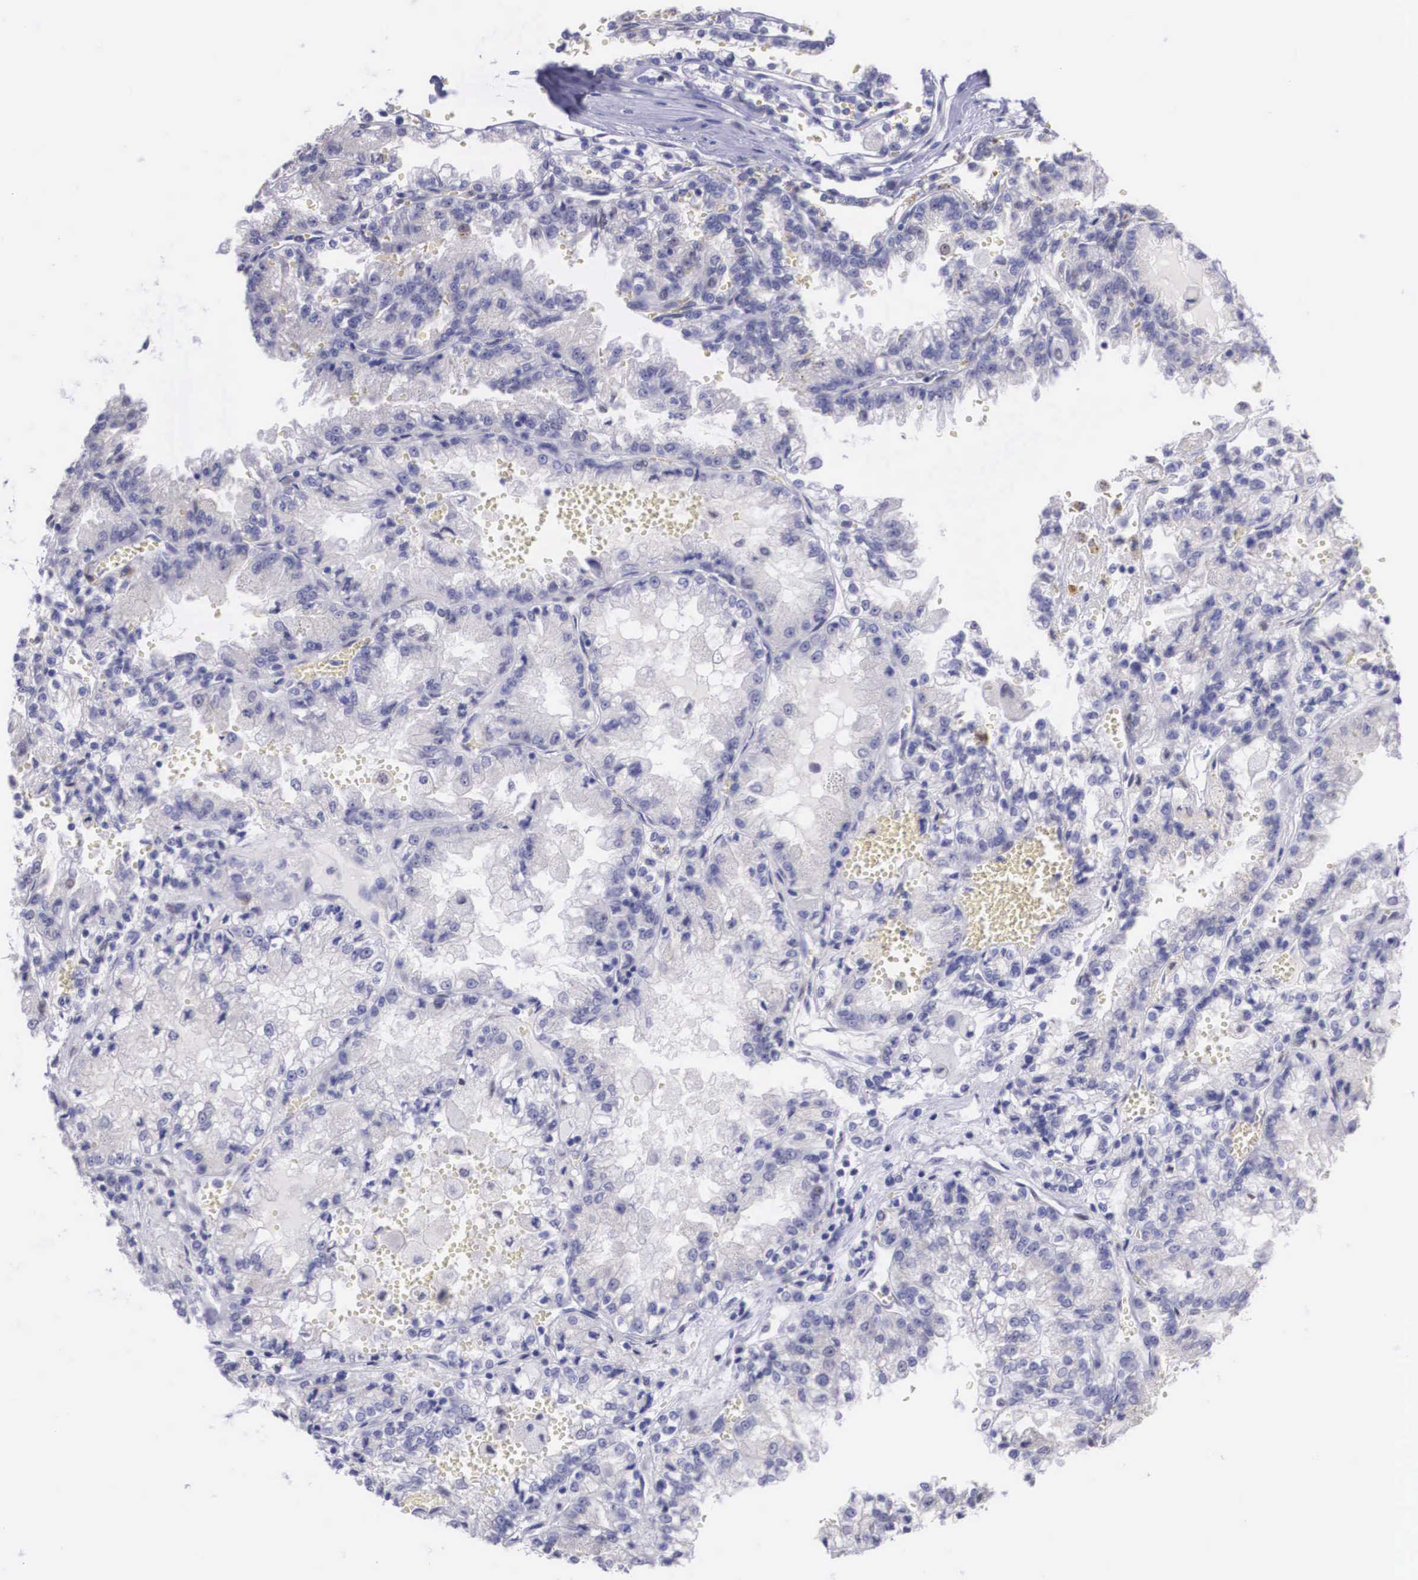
{"staining": {"intensity": "moderate", "quantity": "<25%", "location": "cytoplasmic/membranous,nuclear"}, "tissue": "renal cancer", "cell_type": "Tumor cells", "image_type": "cancer", "snomed": [{"axis": "morphology", "description": "Adenocarcinoma, NOS"}, {"axis": "topography", "description": "Kidney"}], "caption": "There is low levels of moderate cytoplasmic/membranous and nuclear positivity in tumor cells of renal adenocarcinoma, as demonstrated by immunohistochemical staining (brown color).", "gene": "ETV6", "patient": {"sex": "female", "age": 56}}